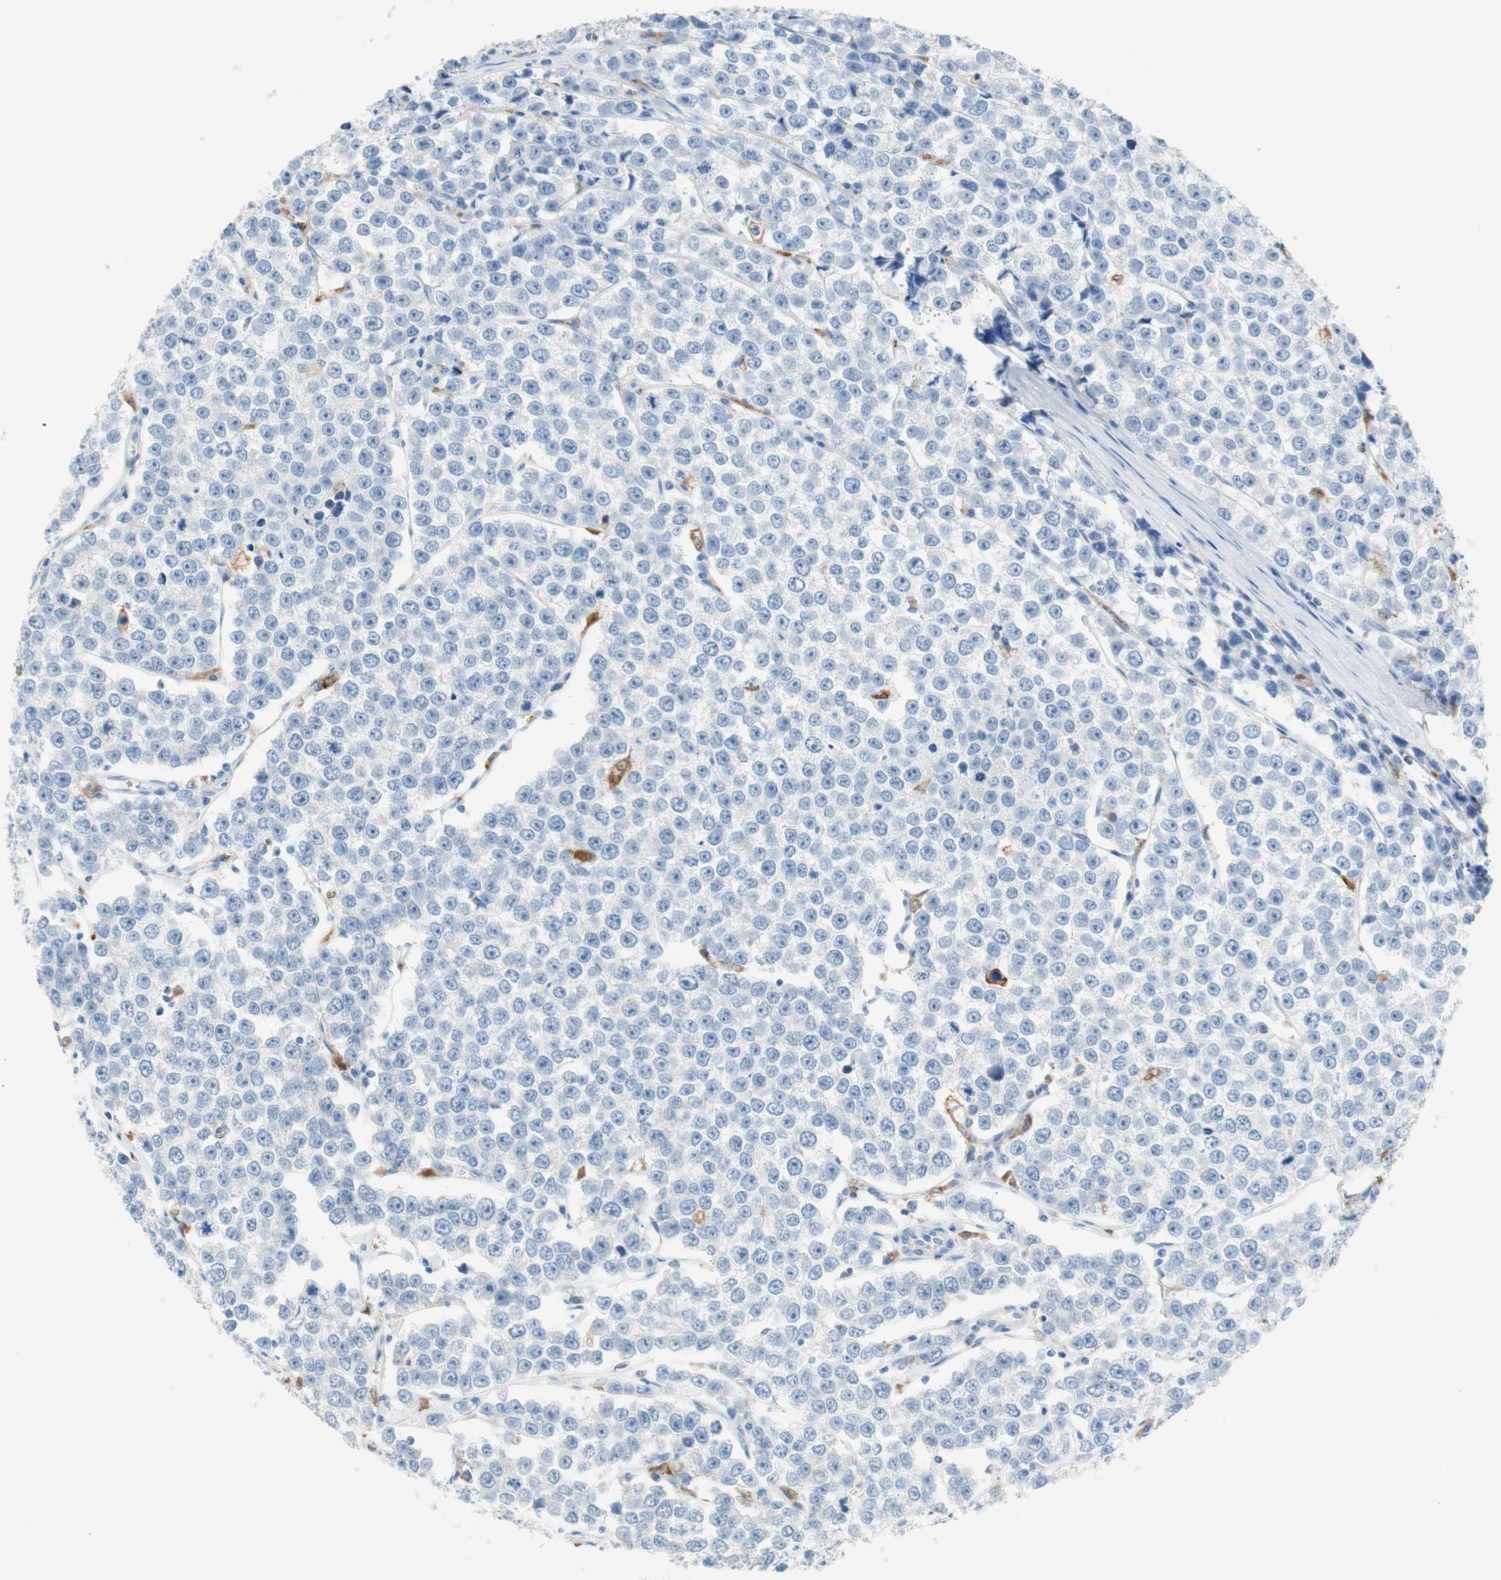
{"staining": {"intensity": "negative", "quantity": "none", "location": "none"}, "tissue": "testis cancer", "cell_type": "Tumor cells", "image_type": "cancer", "snomed": [{"axis": "morphology", "description": "Seminoma, NOS"}, {"axis": "morphology", "description": "Carcinoma, Embryonal, NOS"}, {"axis": "topography", "description": "Testis"}], "caption": "High power microscopy image of an IHC histopathology image of testis cancer, revealing no significant positivity in tumor cells.", "gene": "GLUL", "patient": {"sex": "male", "age": 52}}